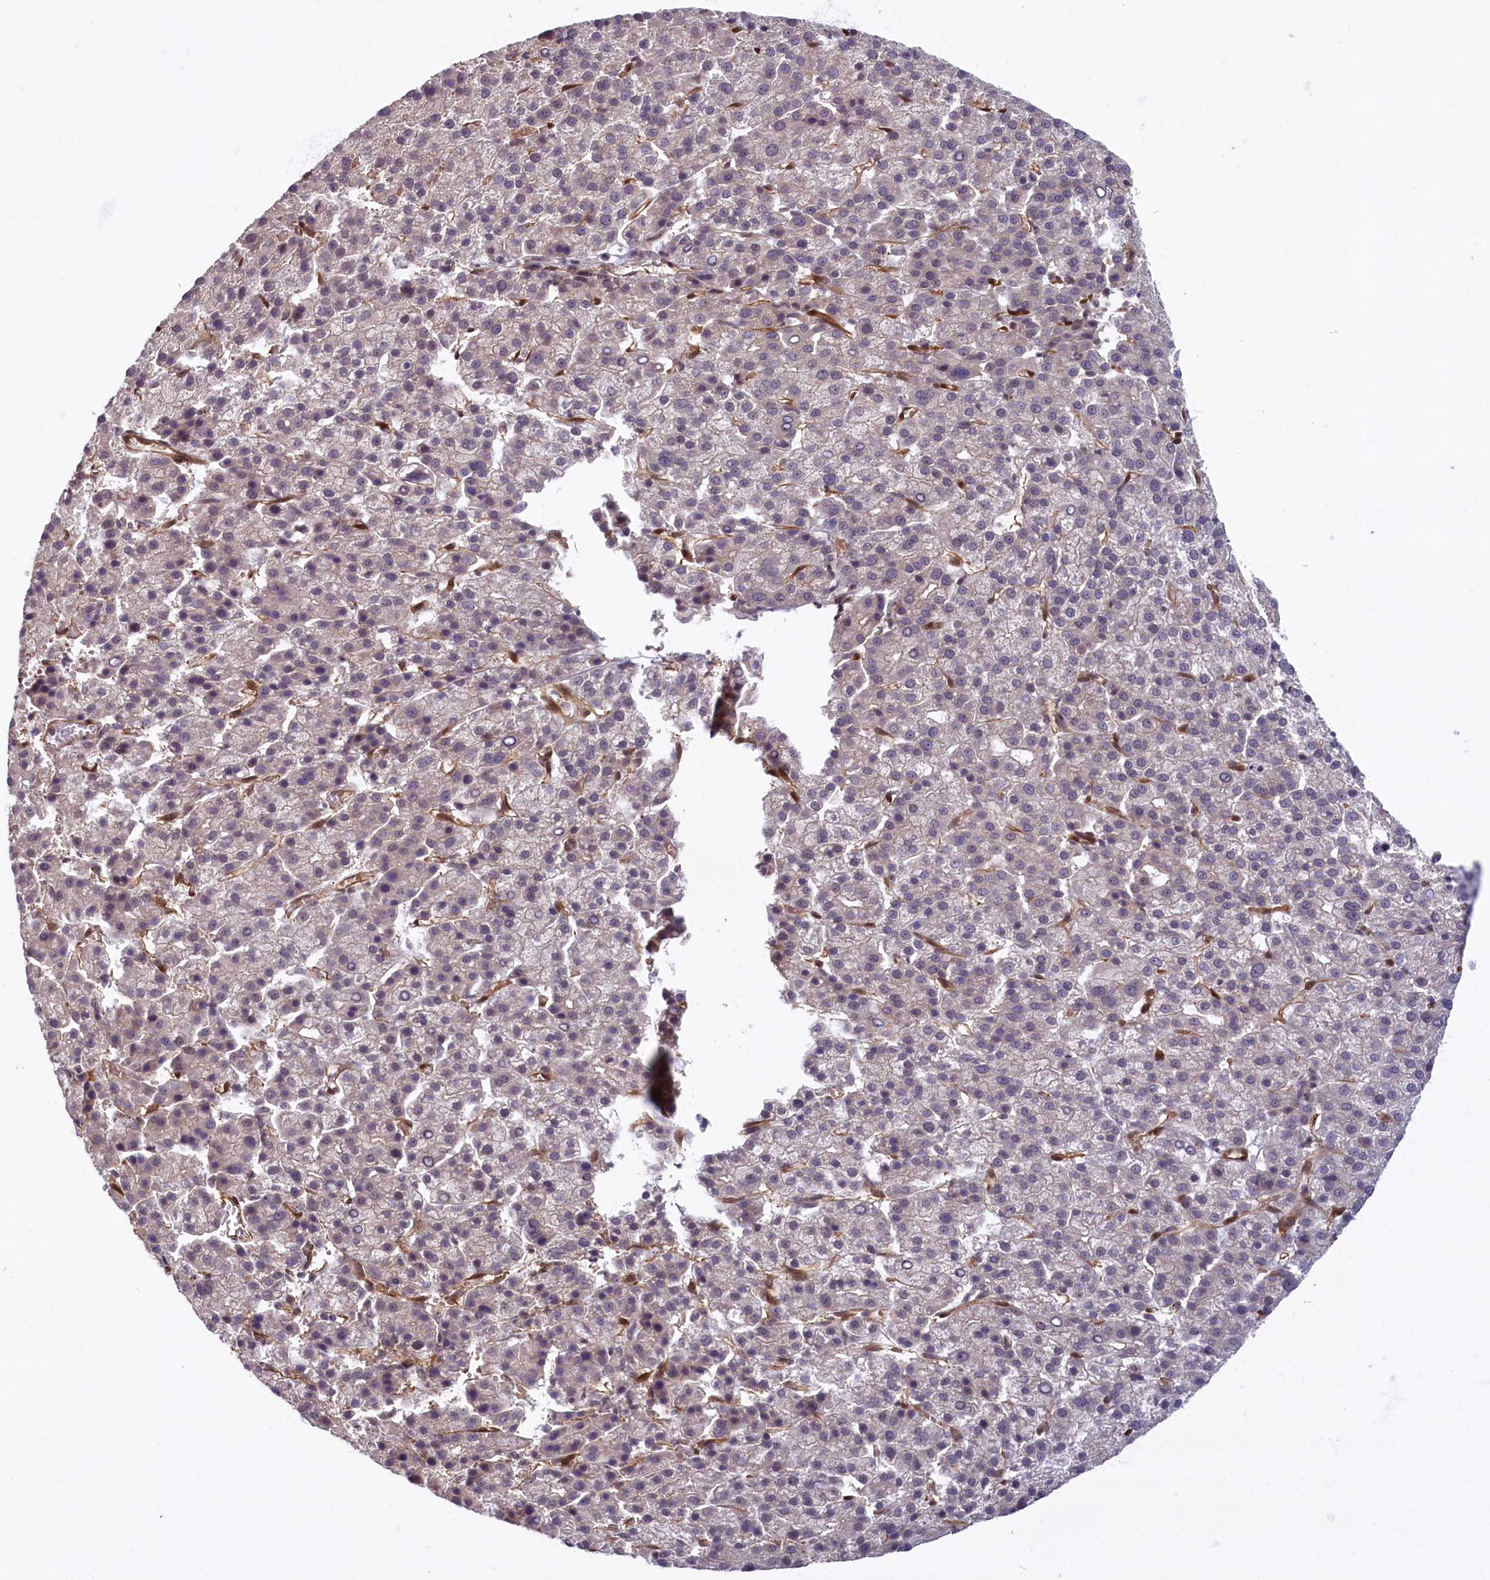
{"staining": {"intensity": "weak", "quantity": "<25%", "location": "cytoplasmic/membranous"}, "tissue": "liver cancer", "cell_type": "Tumor cells", "image_type": "cancer", "snomed": [{"axis": "morphology", "description": "Carcinoma, Hepatocellular, NOS"}, {"axis": "topography", "description": "Liver"}], "caption": "Tumor cells are negative for protein expression in human liver cancer.", "gene": "SNRK", "patient": {"sex": "female", "age": 58}}